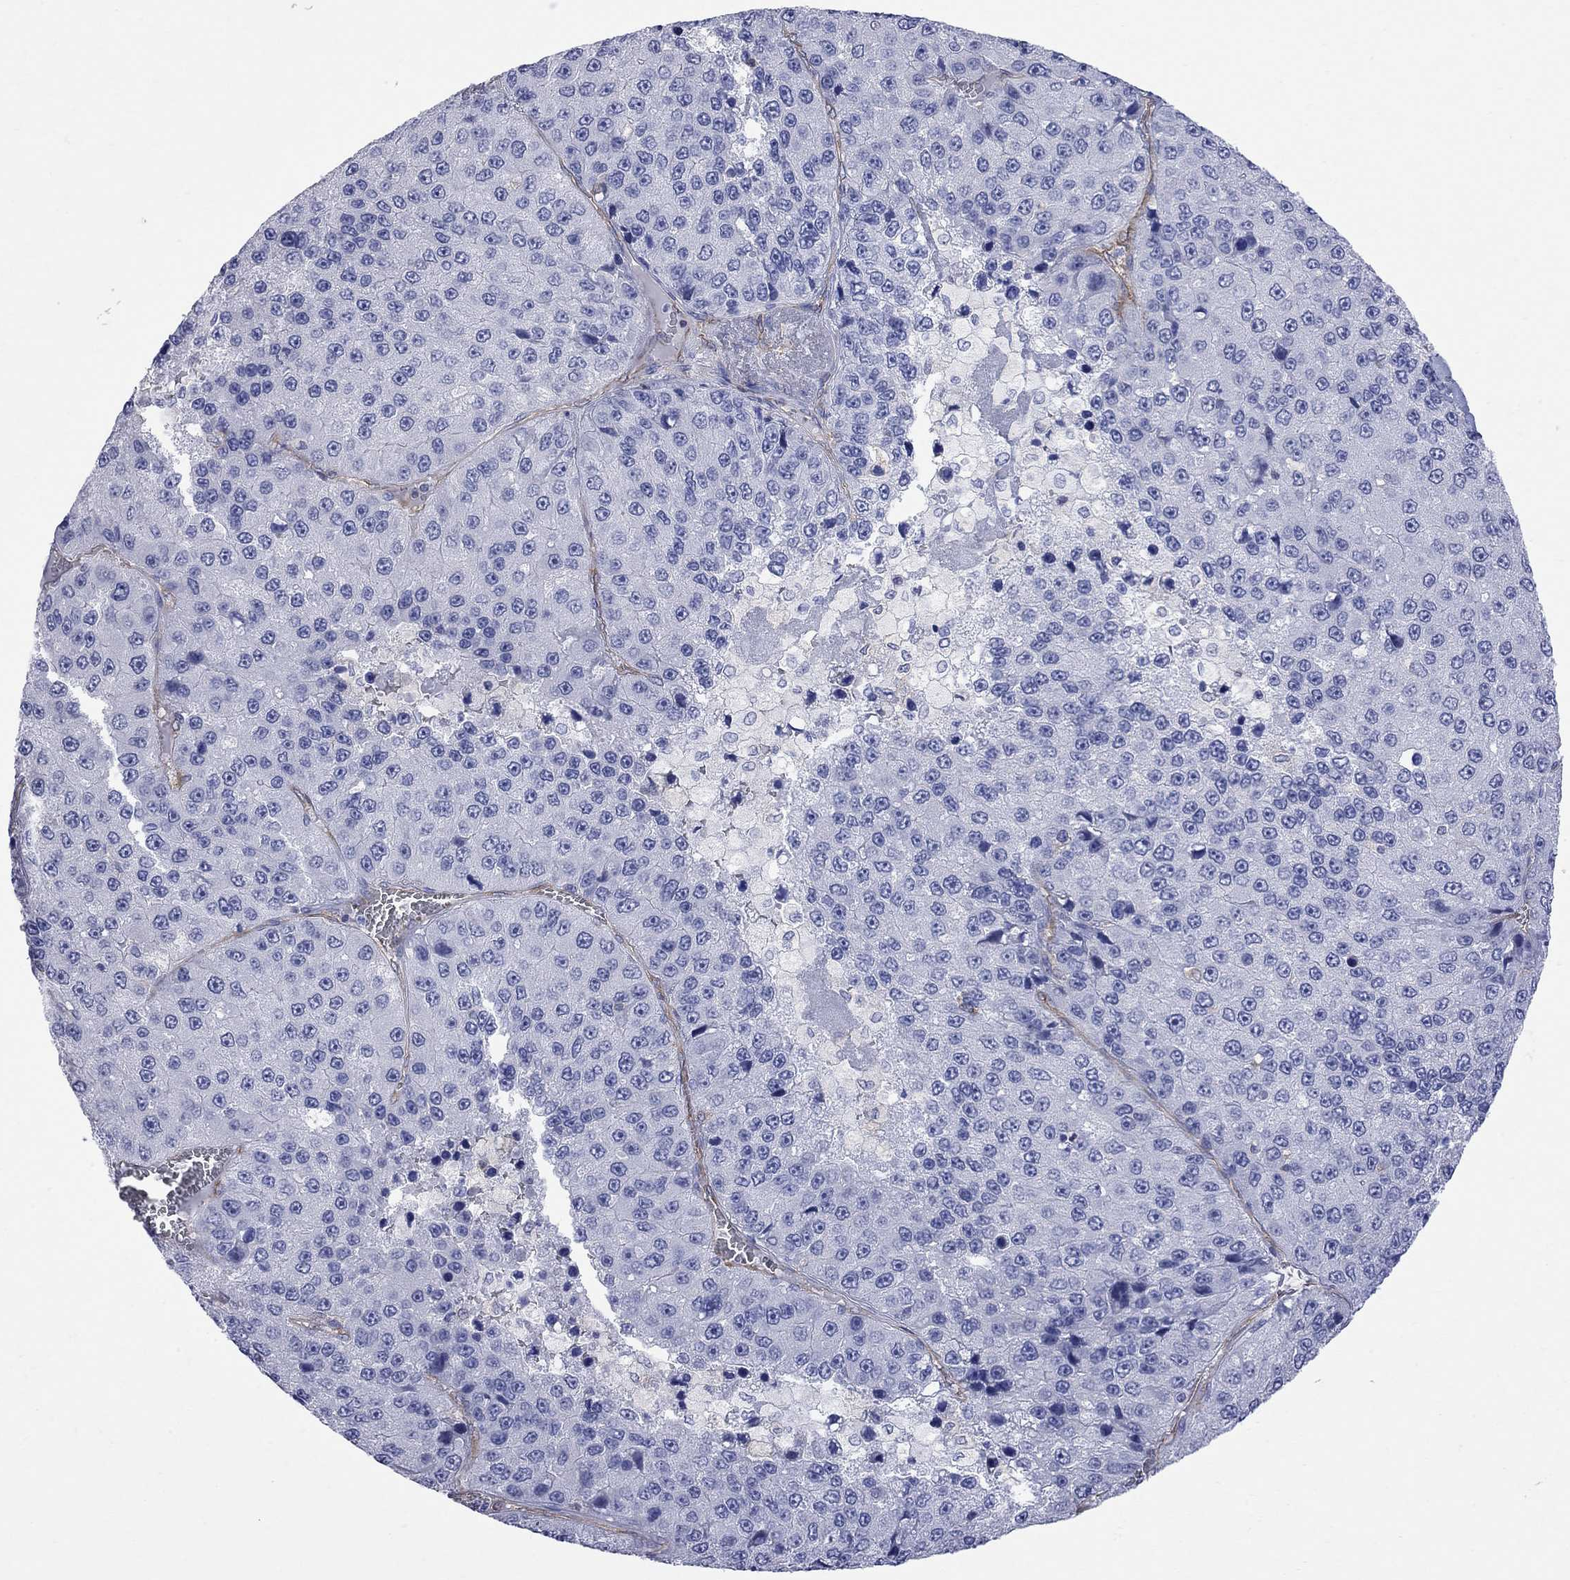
{"staining": {"intensity": "negative", "quantity": "none", "location": "none"}, "tissue": "liver cancer", "cell_type": "Tumor cells", "image_type": "cancer", "snomed": [{"axis": "morphology", "description": "Carcinoma, Hepatocellular, NOS"}, {"axis": "topography", "description": "Liver"}], "caption": "IHC image of neoplastic tissue: human liver cancer (hepatocellular carcinoma) stained with DAB (3,3'-diaminobenzidine) shows no significant protein positivity in tumor cells.", "gene": "ABI3", "patient": {"sex": "female", "age": 73}}